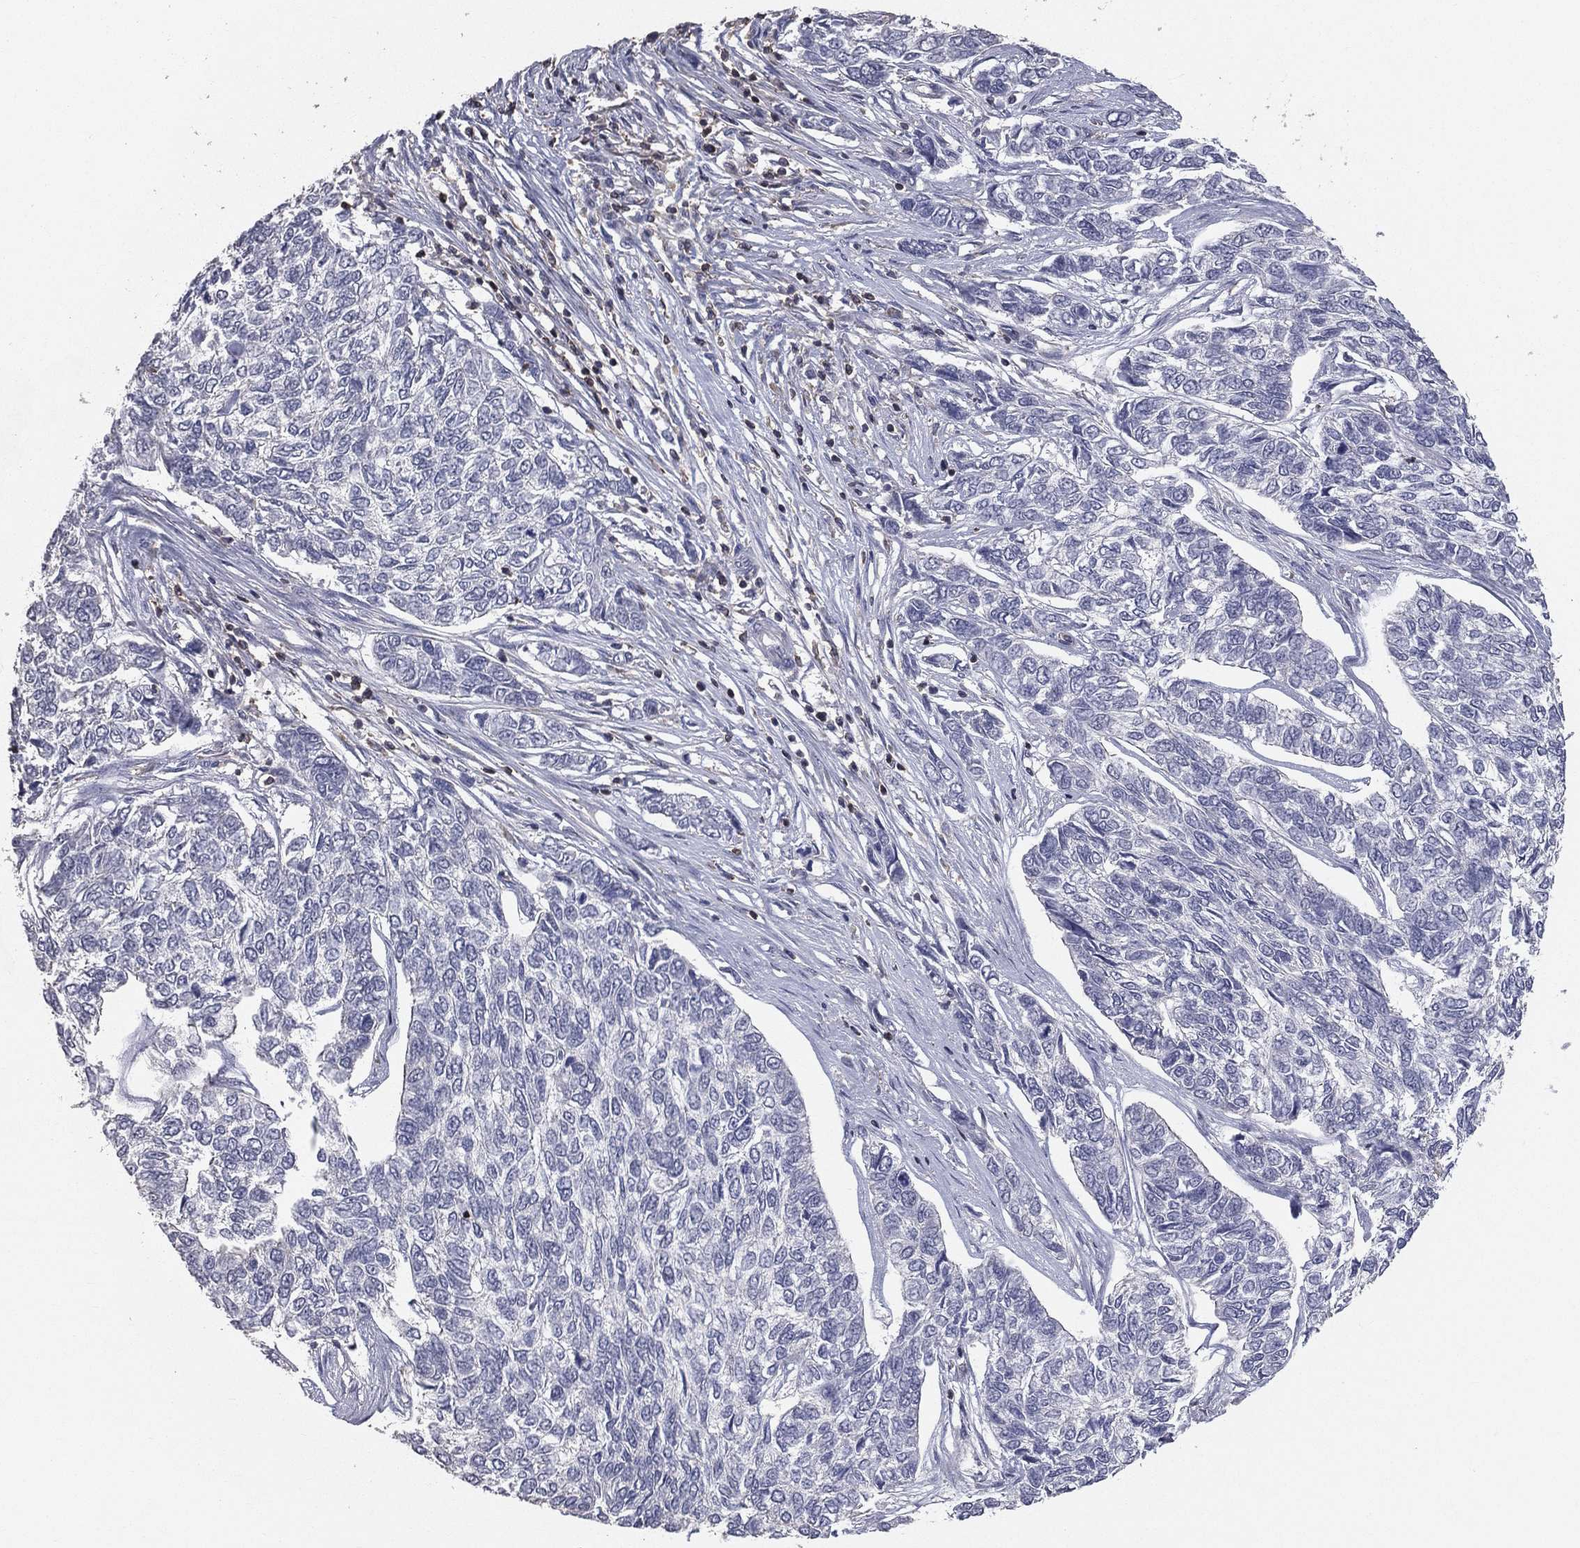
{"staining": {"intensity": "negative", "quantity": "none", "location": "none"}, "tissue": "skin cancer", "cell_type": "Tumor cells", "image_type": "cancer", "snomed": [{"axis": "morphology", "description": "Basal cell carcinoma"}, {"axis": "topography", "description": "Skin"}], "caption": "IHC of human basal cell carcinoma (skin) demonstrates no positivity in tumor cells.", "gene": "PSTPIP1", "patient": {"sex": "female", "age": 65}}